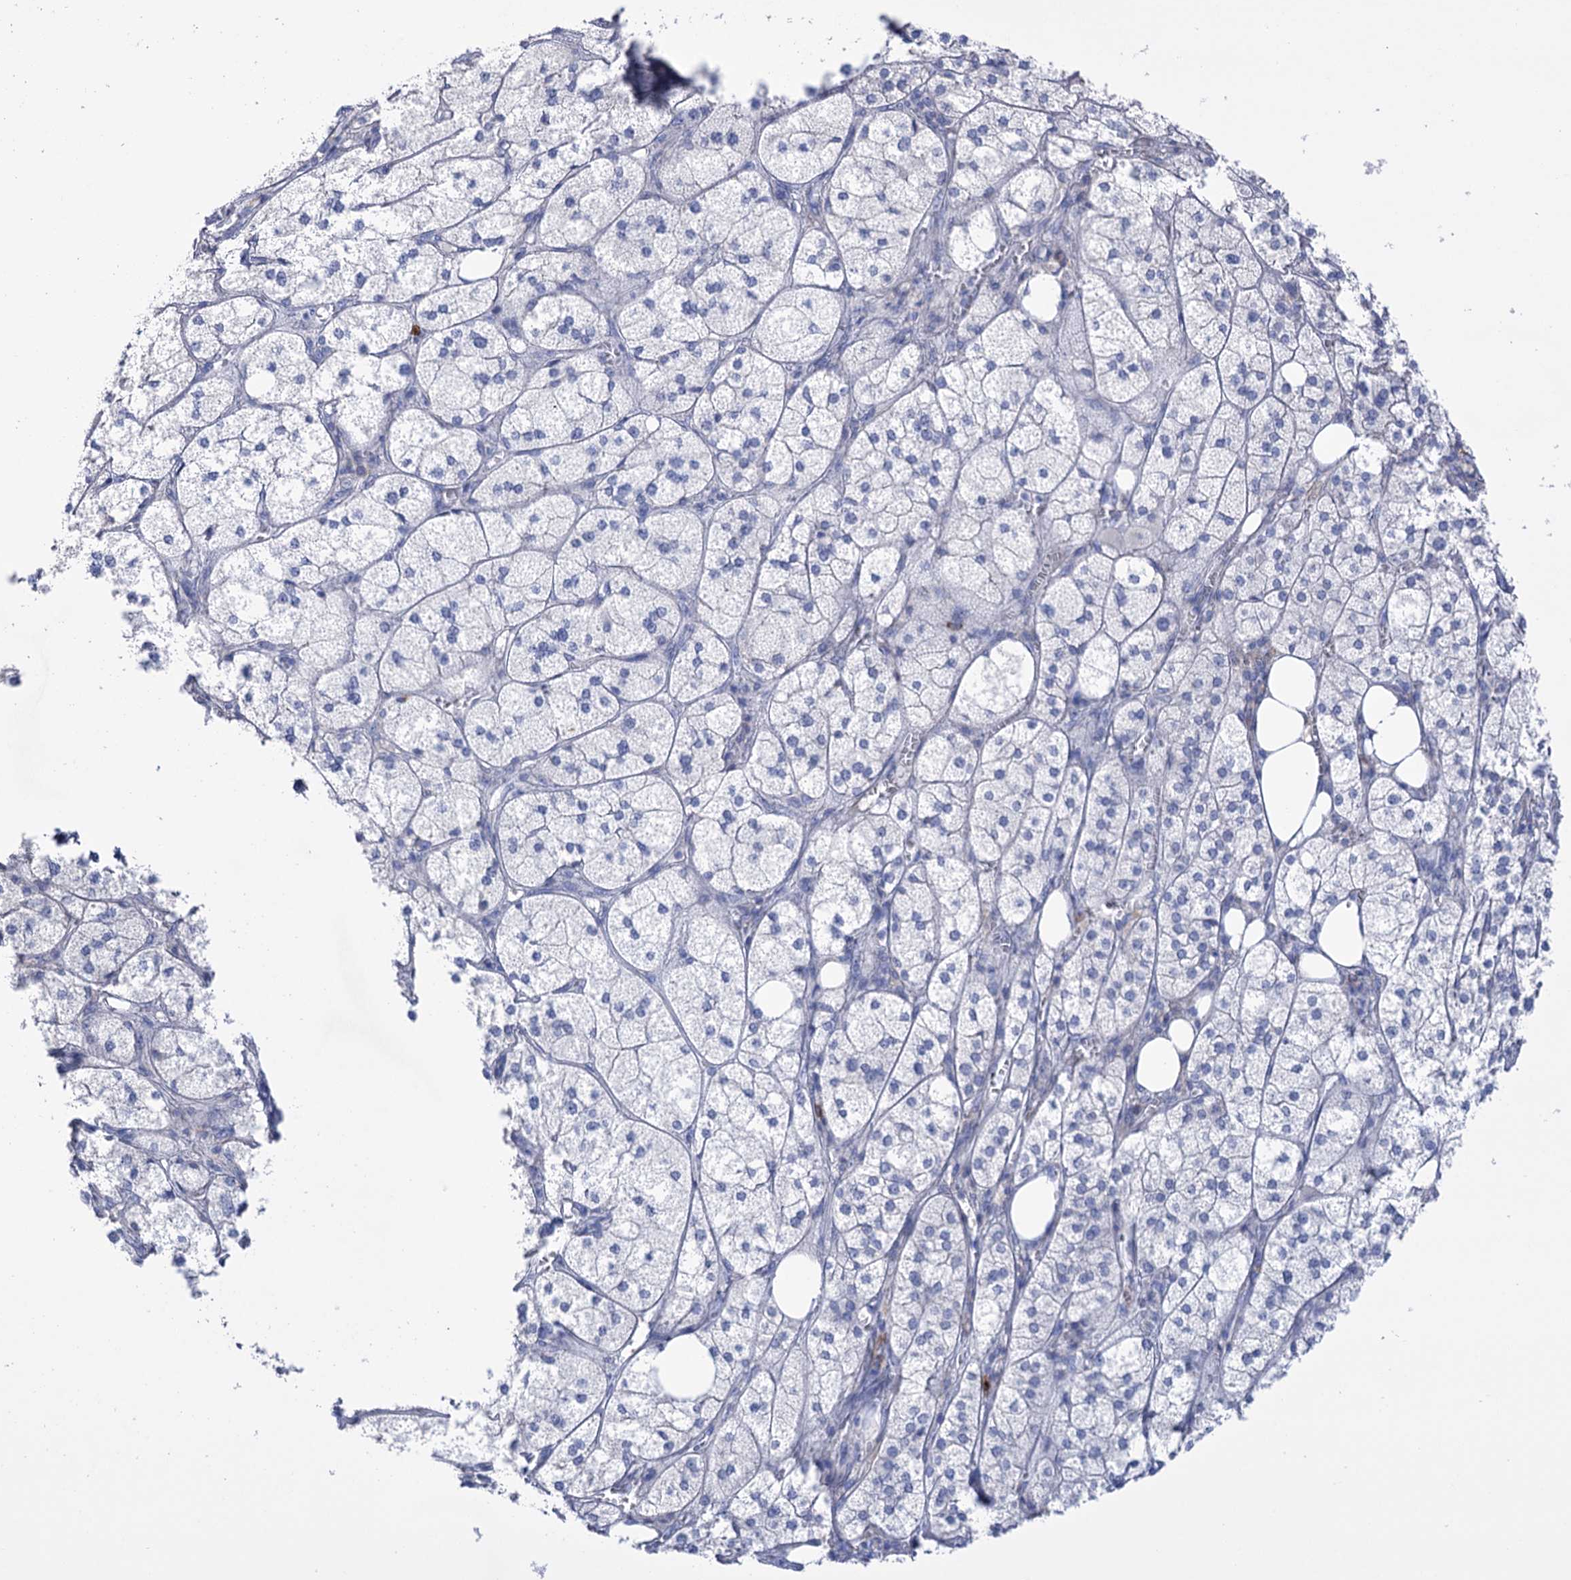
{"staining": {"intensity": "negative", "quantity": "none", "location": "none"}, "tissue": "adrenal gland", "cell_type": "Glandular cells", "image_type": "normal", "snomed": [{"axis": "morphology", "description": "Normal tissue, NOS"}, {"axis": "topography", "description": "Adrenal gland"}], "caption": "Immunohistochemistry (IHC) of unremarkable adrenal gland displays no expression in glandular cells.", "gene": "BBS4", "patient": {"sex": "female", "age": 61}}